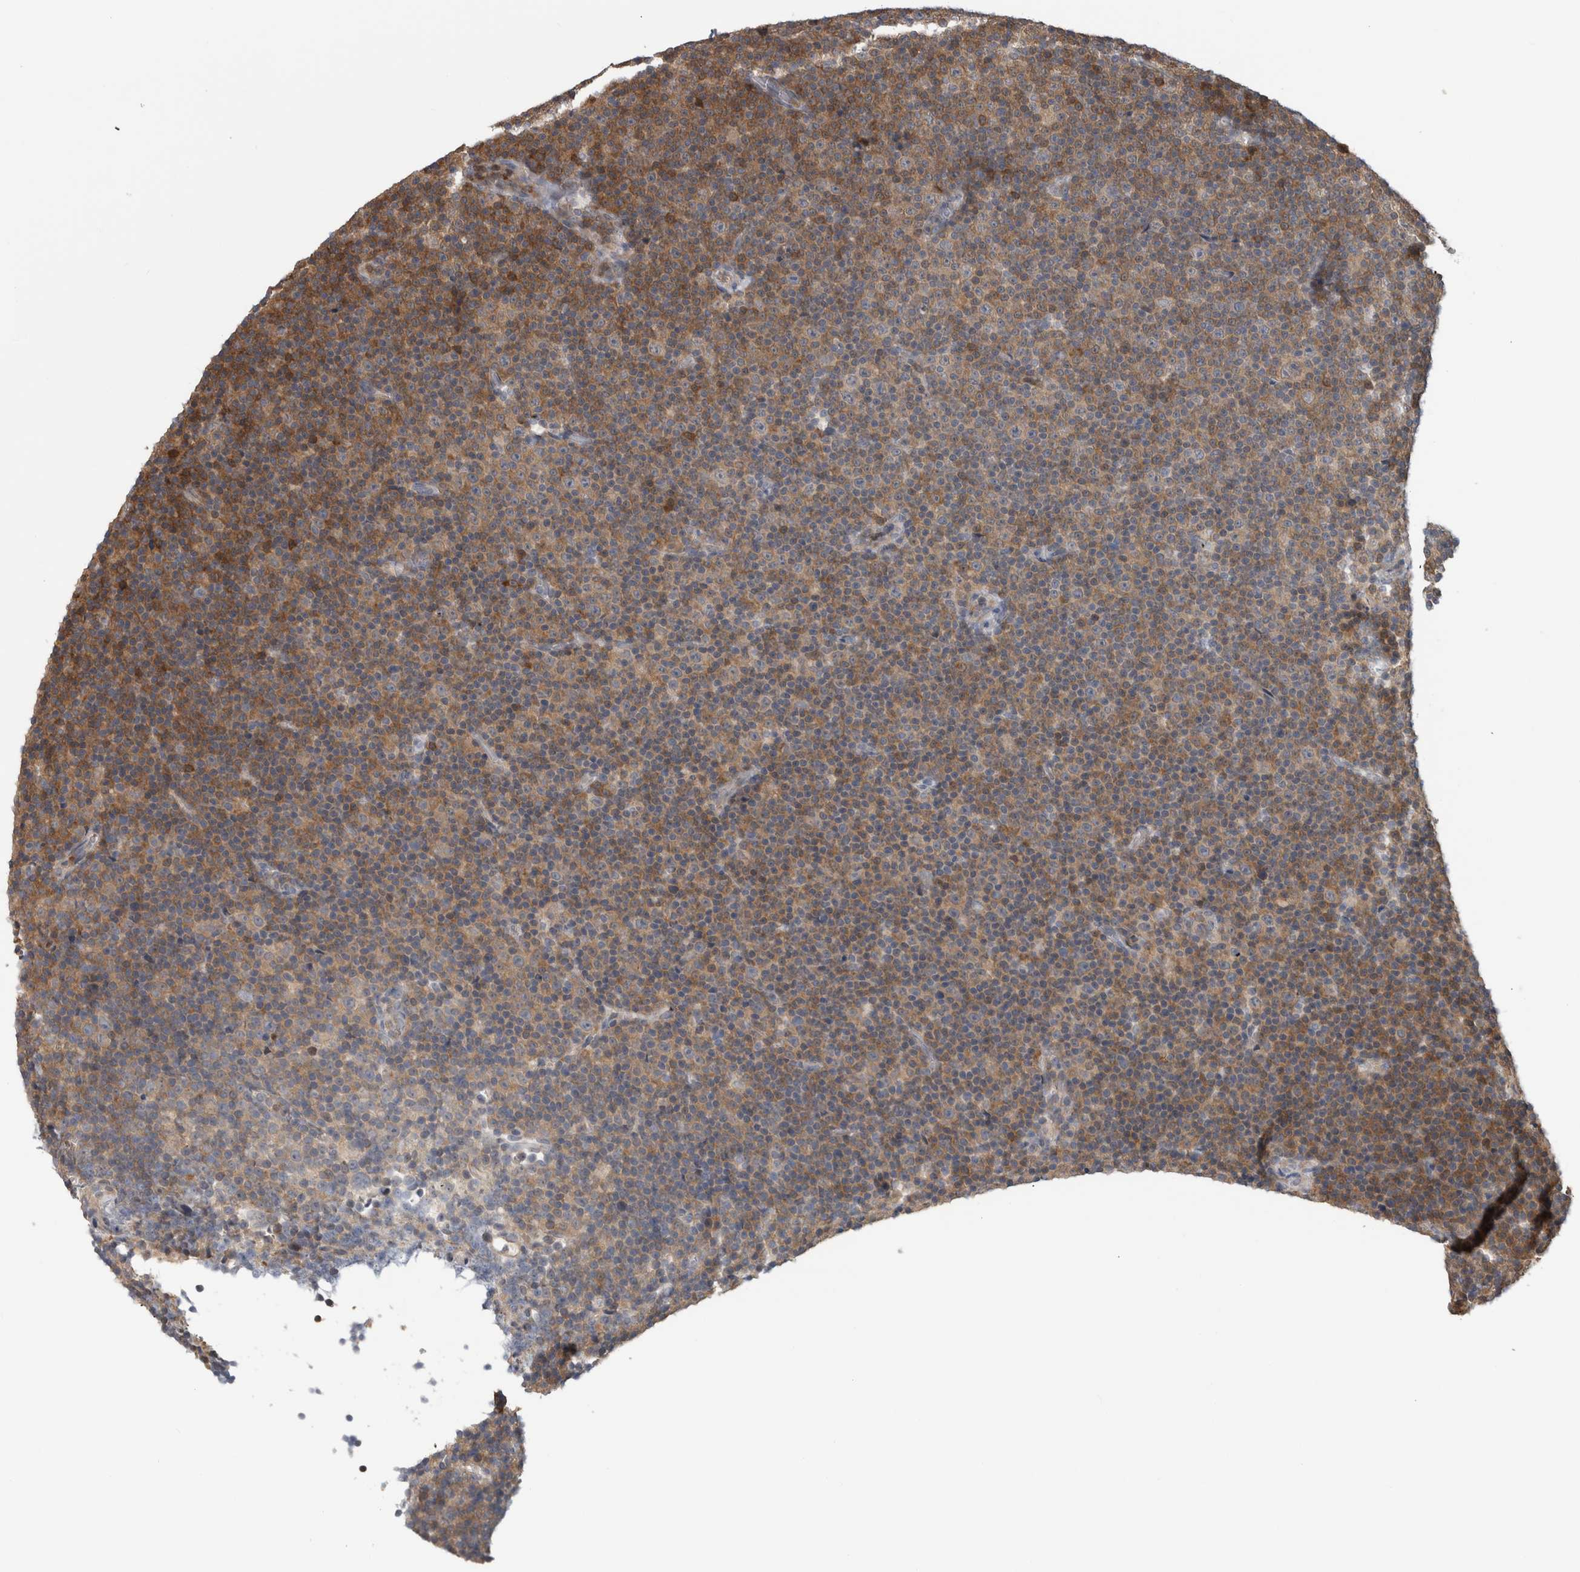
{"staining": {"intensity": "weak", "quantity": "25%-75%", "location": "cytoplasmic/membranous"}, "tissue": "lymphoma", "cell_type": "Tumor cells", "image_type": "cancer", "snomed": [{"axis": "morphology", "description": "Malignant lymphoma, non-Hodgkin's type, Low grade"}, {"axis": "topography", "description": "Lymph node"}], "caption": "The immunohistochemical stain shows weak cytoplasmic/membranous staining in tumor cells of low-grade malignant lymphoma, non-Hodgkin's type tissue.", "gene": "USH1G", "patient": {"sex": "female", "age": 67}}